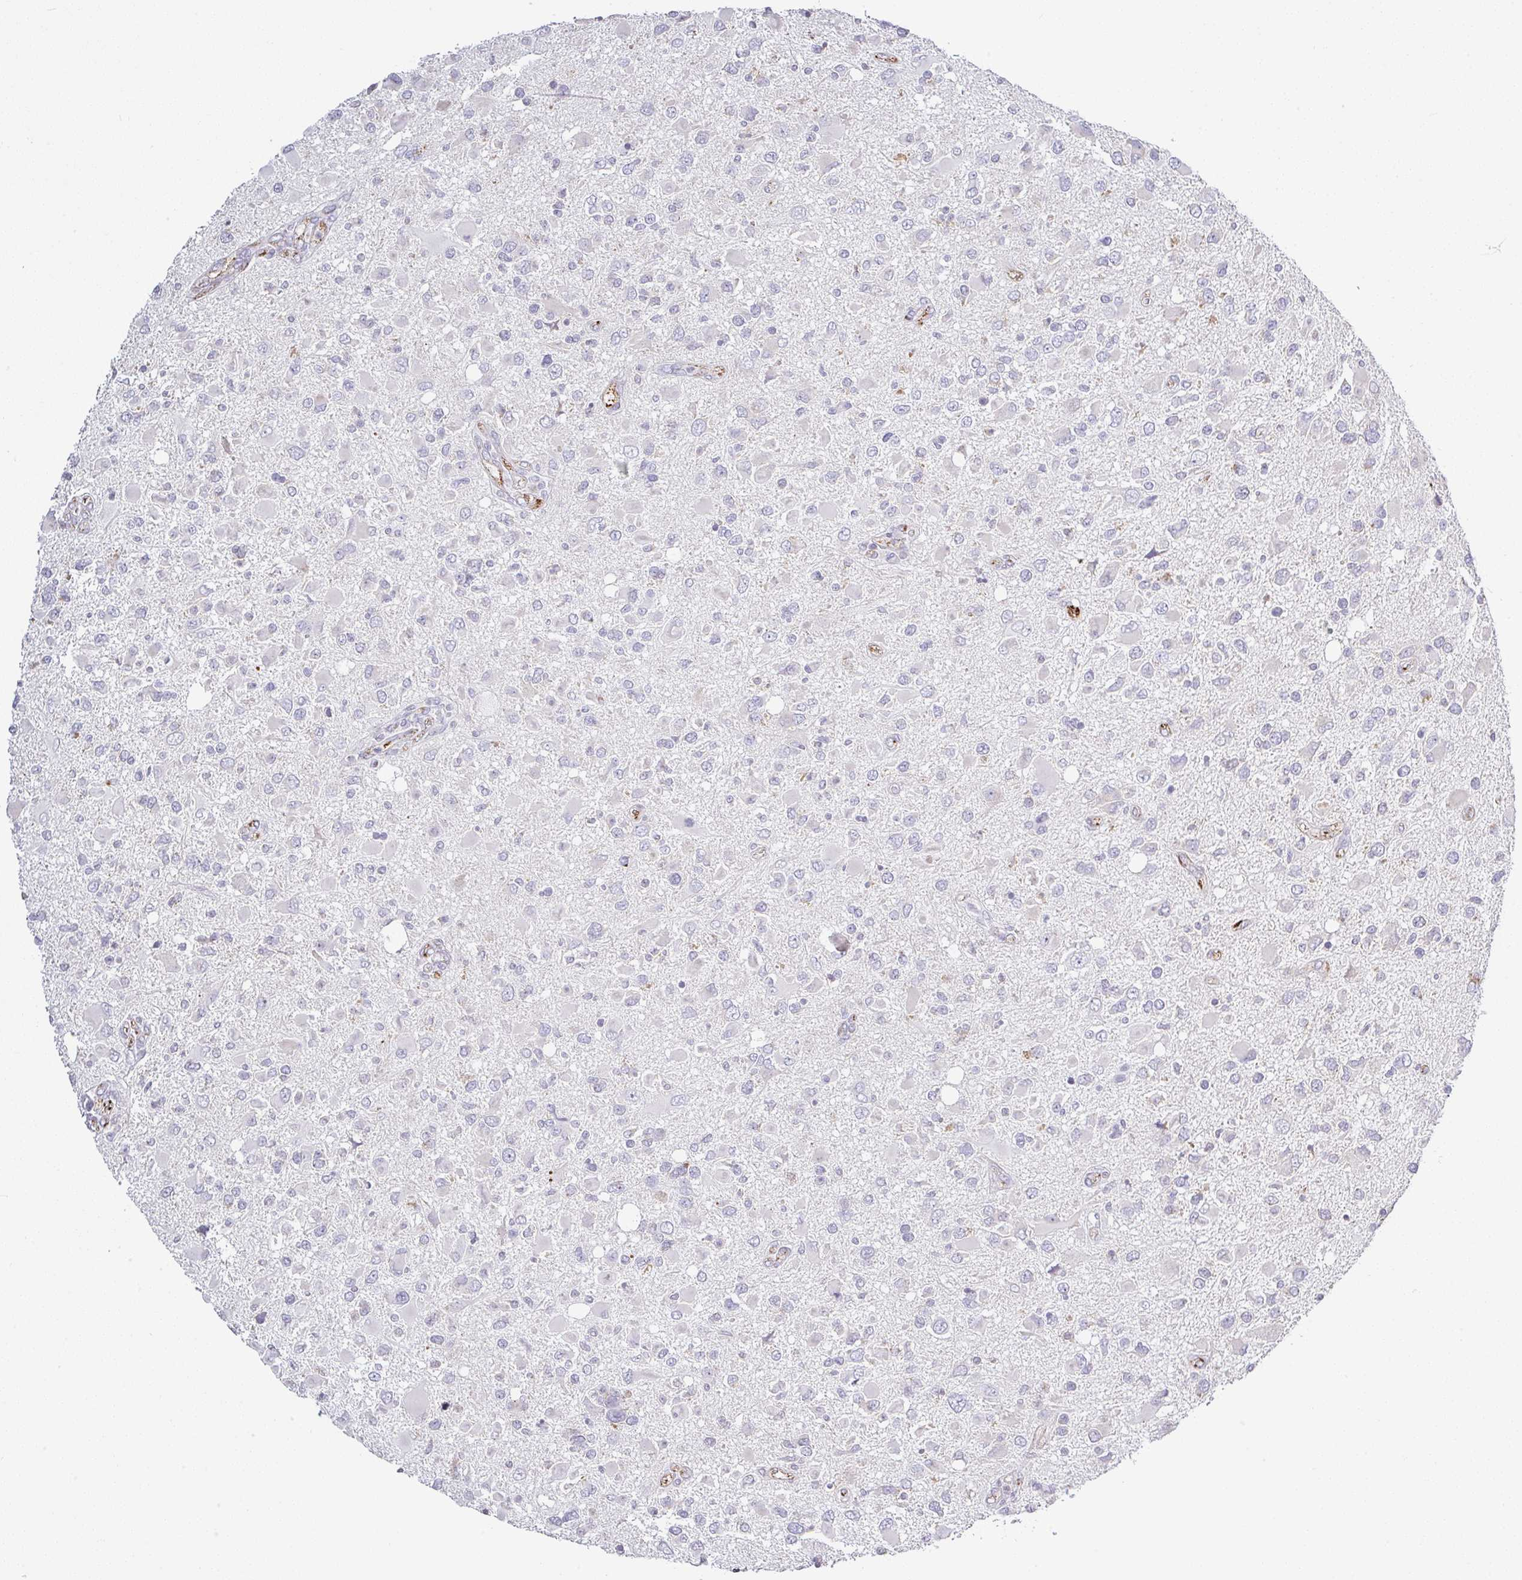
{"staining": {"intensity": "negative", "quantity": "none", "location": "none"}, "tissue": "glioma", "cell_type": "Tumor cells", "image_type": "cancer", "snomed": [{"axis": "morphology", "description": "Glioma, malignant, High grade"}, {"axis": "topography", "description": "Brain"}], "caption": "Tumor cells show no significant staining in glioma.", "gene": "PLCD4", "patient": {"sex": "male", "age": 53}}